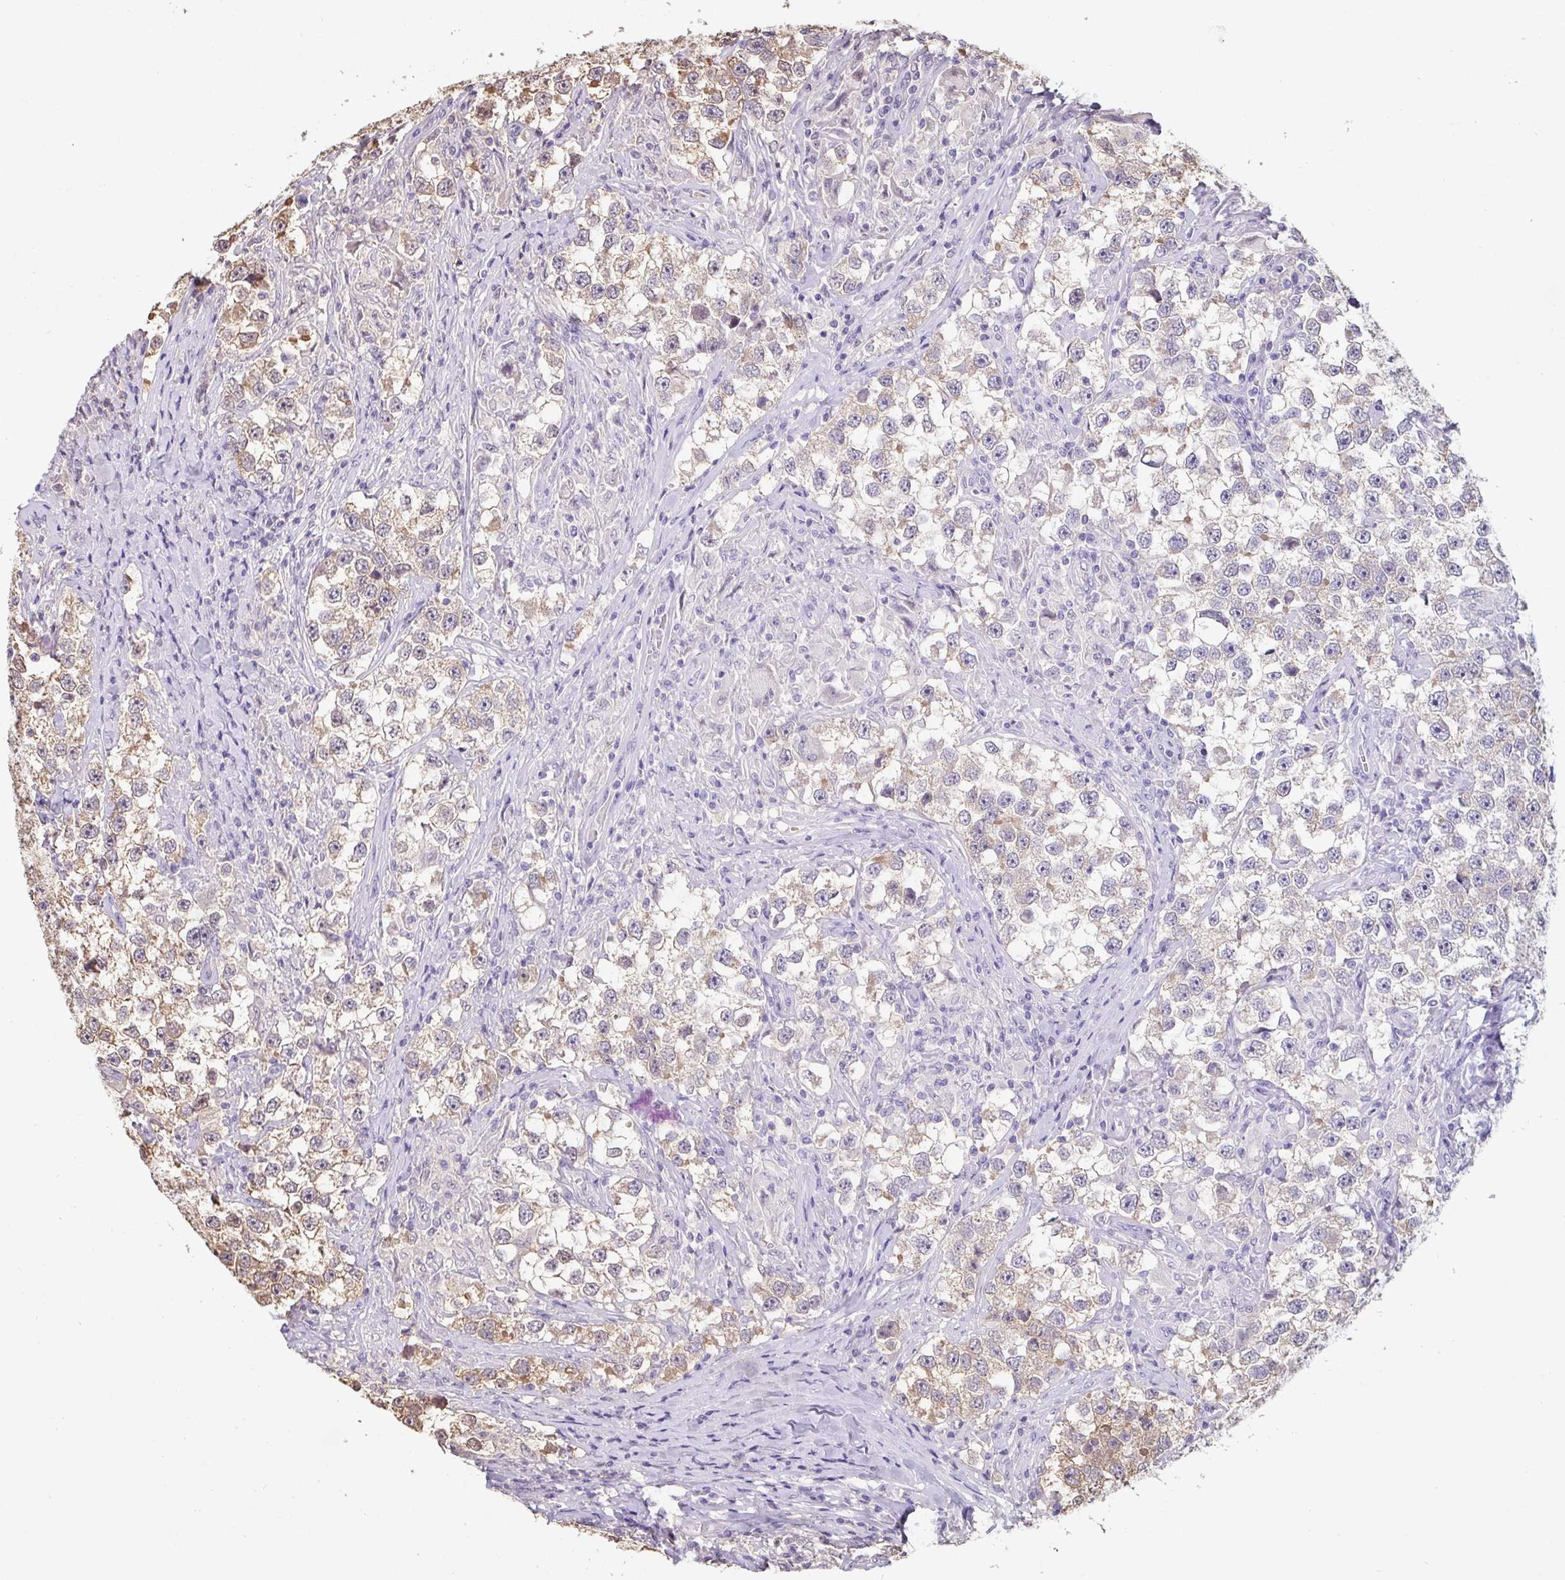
{"staining": {"intensity": "moderate", "quantity": "25%-75%", "location": "cytoplasmic/membranous"}, "tissue": "testis cancer", "cell_type": "Tumor cells", "image_type": "cancer", "snomed": [{"axis": "morphology", "description": "Seminoma, NOS"}, {"axis": "topography", "description": "Testis"}], "caption": "Moderate cytoplasmic/membranous staining is present in about 25%-75% of tumor cells in seminoma (testis).", "gene": "ST13", "patient": {"sex": "male", "age": 46}}